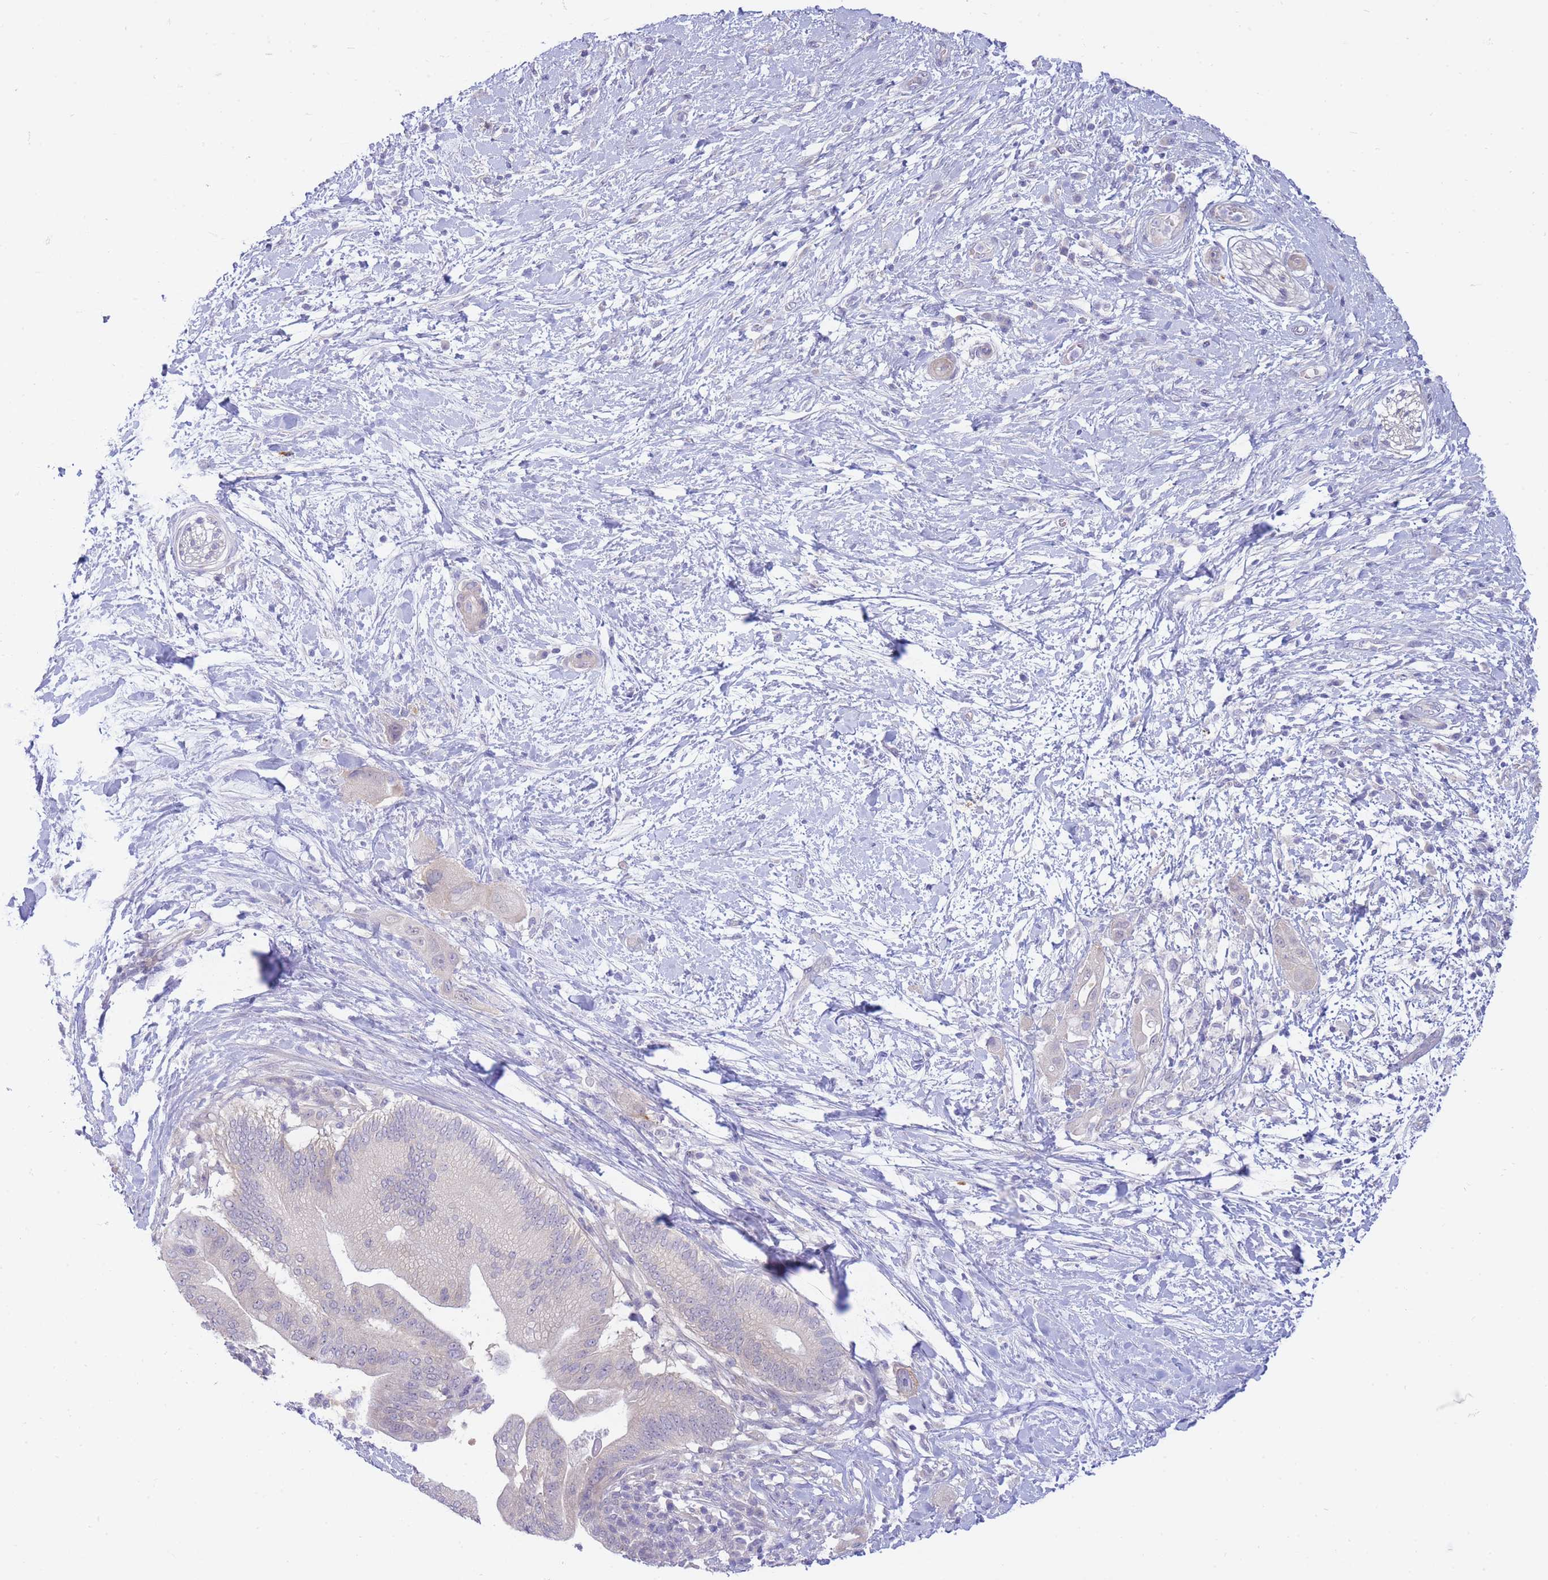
{"staining": {"intensity": "negative", "quantity": "none", "location": "none"}, "tissue": "pancreatic cancer", "cell_type": "Tumor cells", "image_type": "cancer", "snomed": [{"axis": "morphology", "description": "Adenocarcinoma, NOS"}, {"axis": "topography", "description": "Pancreas"}], "caption": "A high-resolution histopathology image shows IHC staining of pancreatic cancer, which demonstrates no significant expression in tumor cells.", "gene": "SUGT1", "patient": {"sex": "male", "age": 68}}